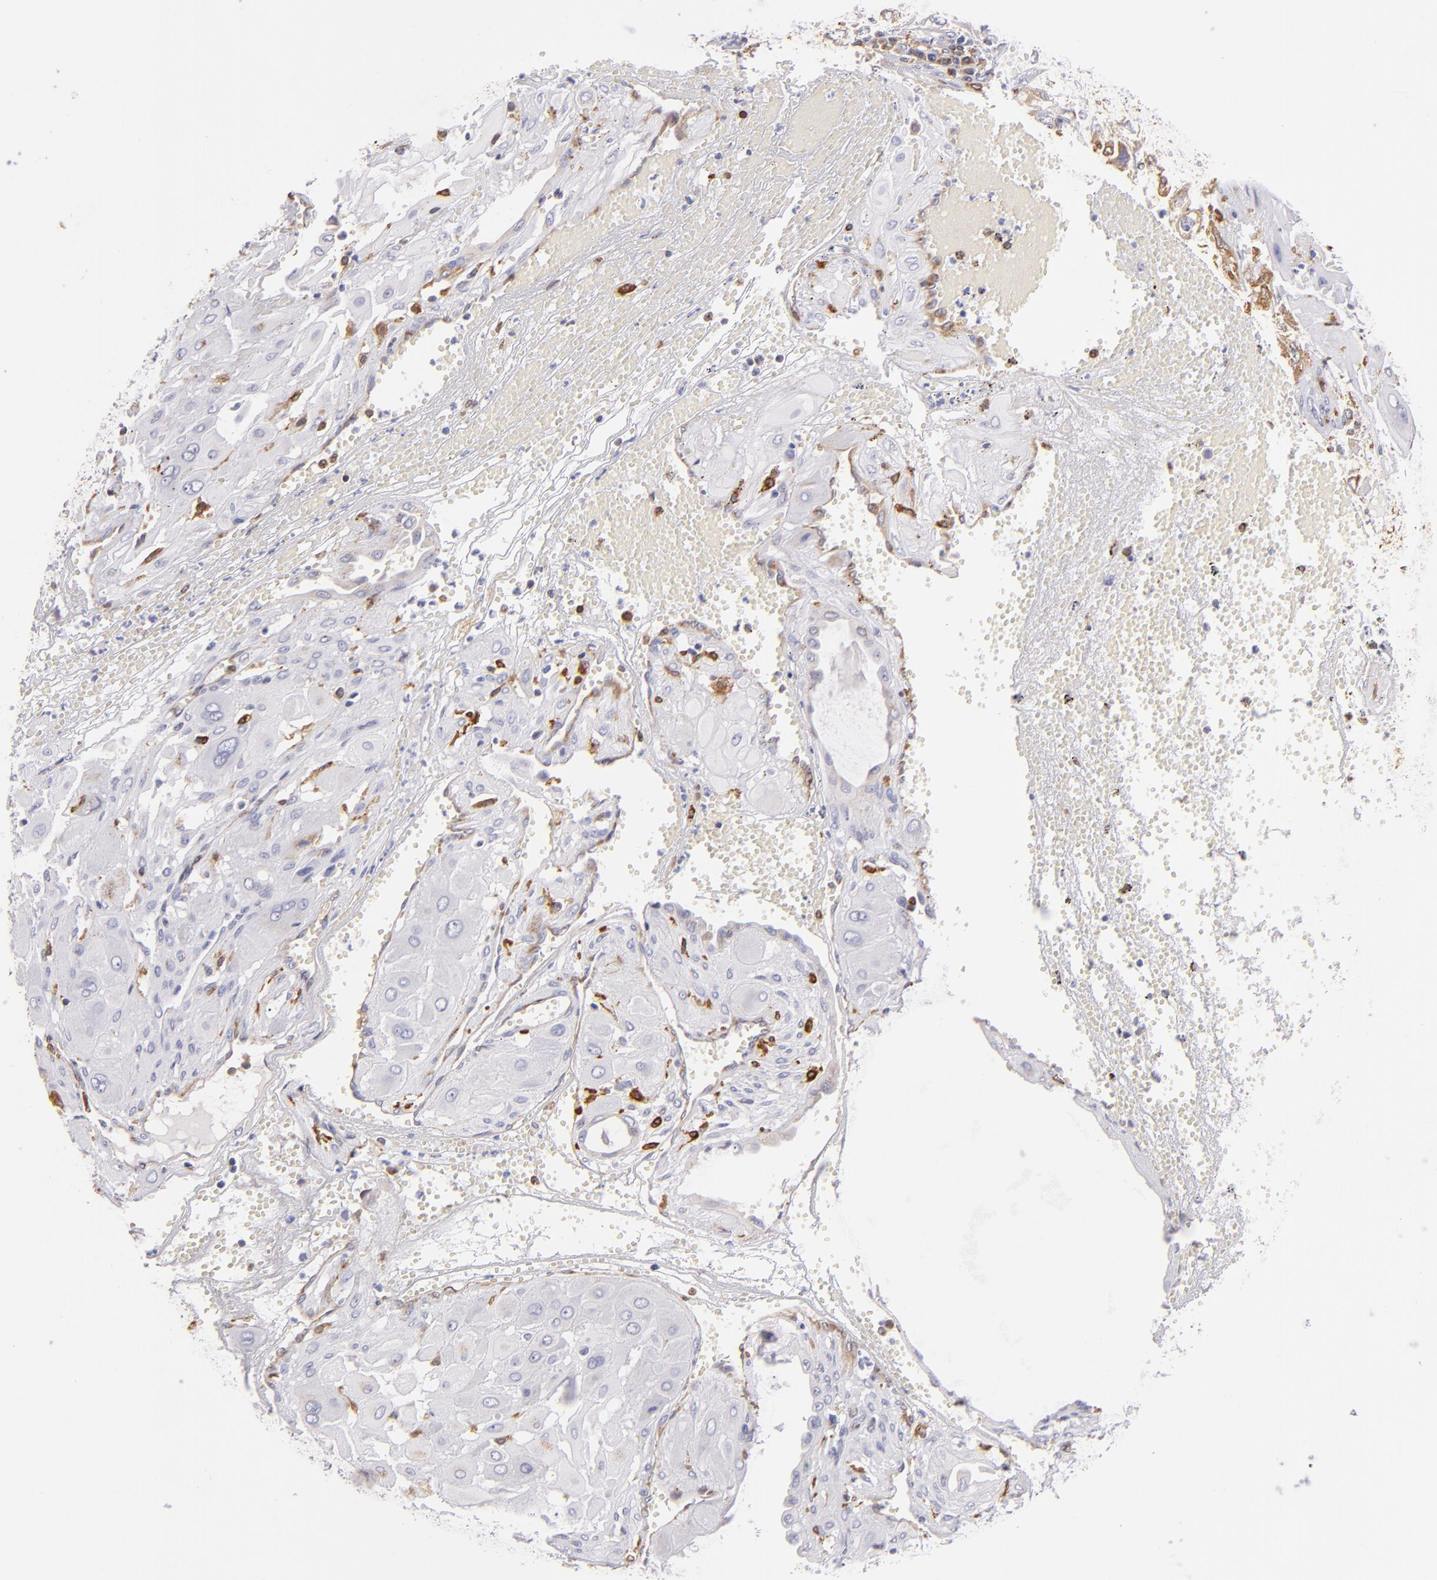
{"staining": {"intensity": "negative", "quantity": "none", "location": "none"}, "tissue": "cervical cancer", "cell_type": "Tumor cells", "image_type": "cancer", "snomed": [{"axis": "morphology", "description": "Squamous cell carcinoma, NOS"}, {"axis": "topography", "description": "Cervix"}], "caption": "Squamous cell carcinoma (cervical) was stained to show a protein in brown. There is no significant staining in tumor cells.", "gene": "CD74", "patient": {"sex": "female", "age": 34}}